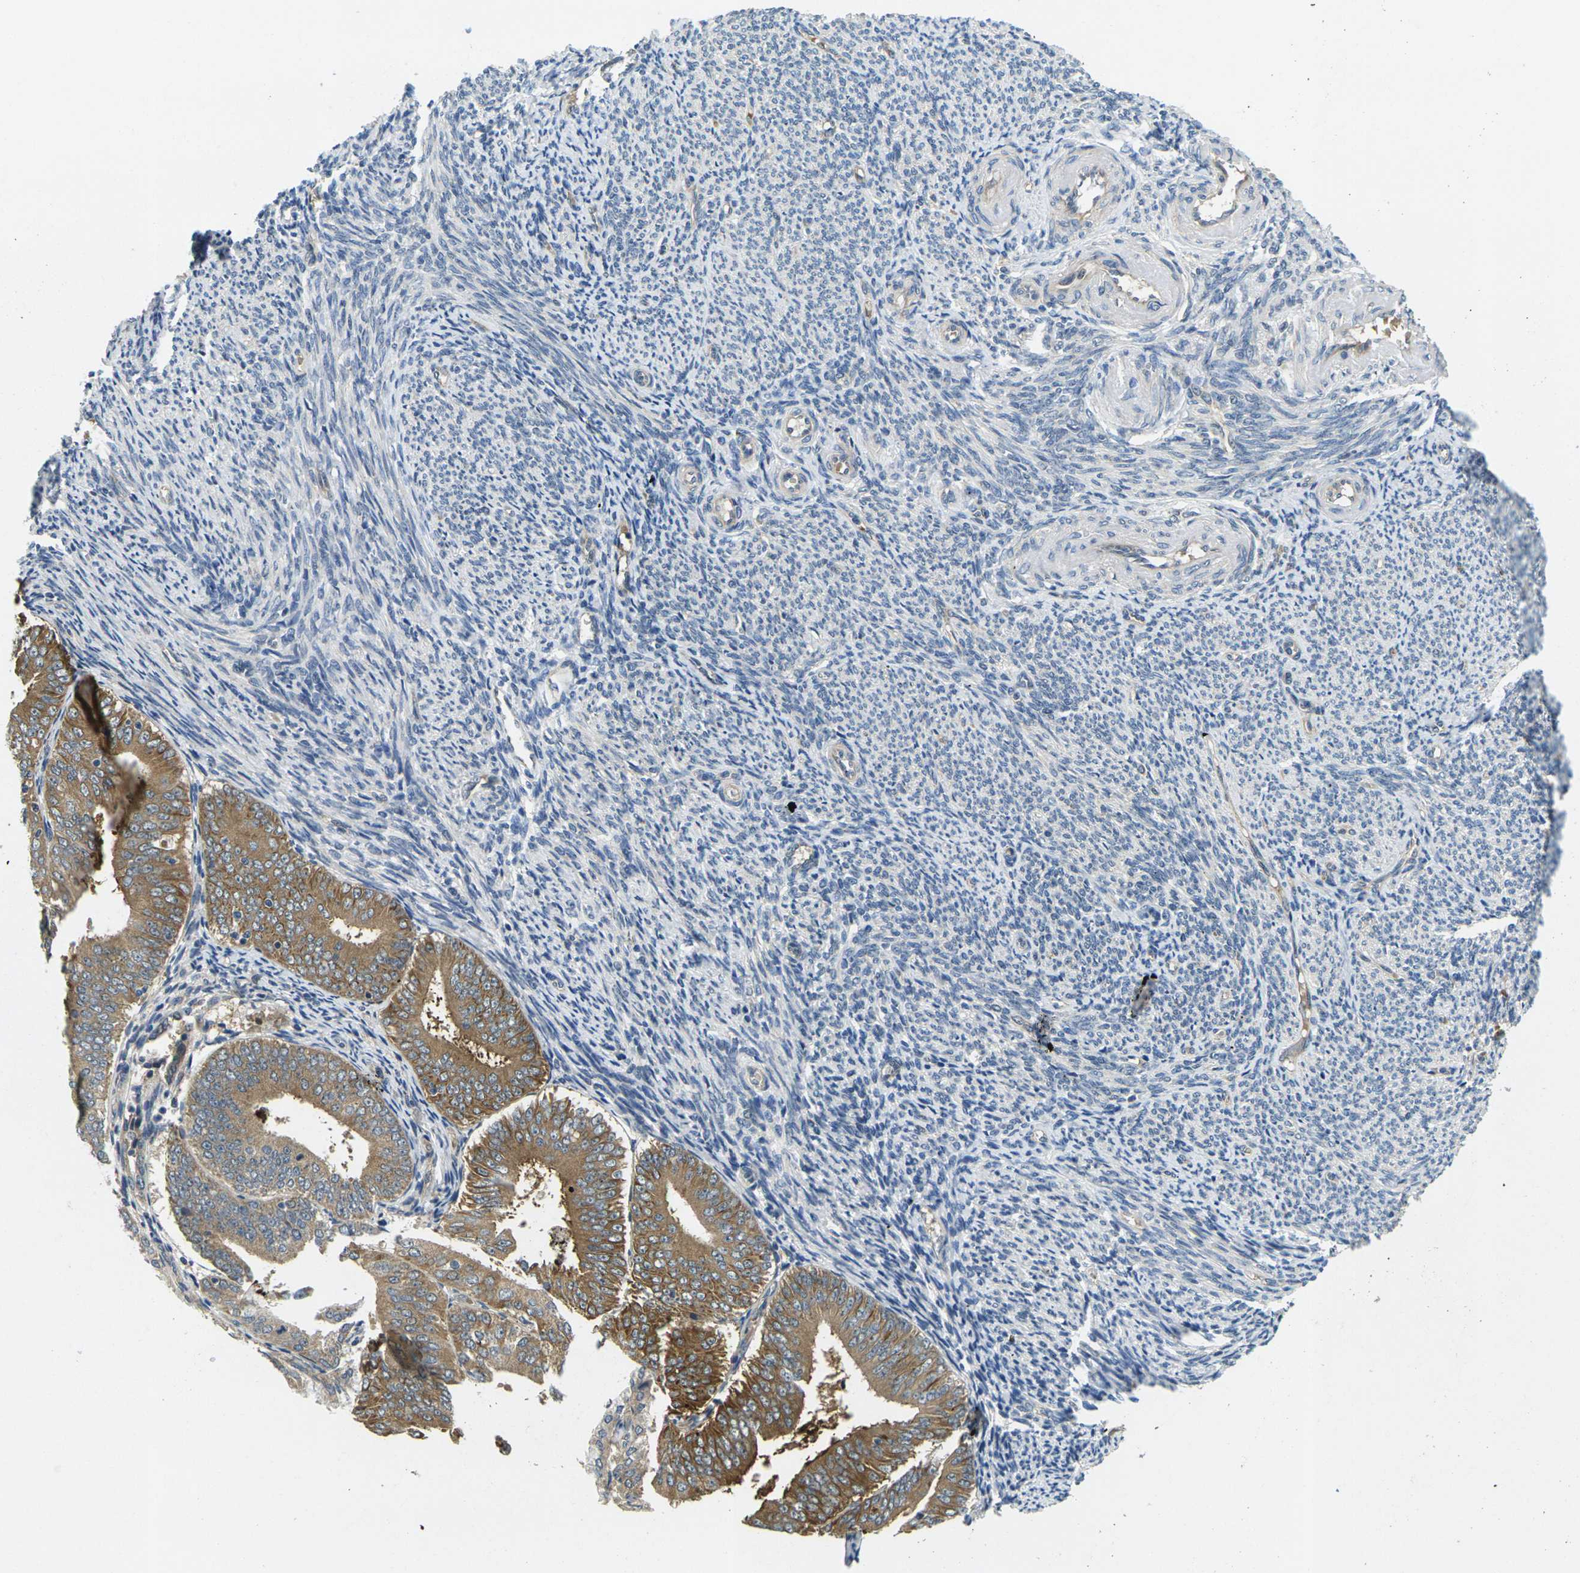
{"staining": {"intensity": "moderate", "quantity": ">75%", "location": "cytoplasmic/membranous"}, "tissue": "endometrial cancer", "cell_type": "Tumor cells", "image_type": "cancer", "snomed": [{"axis": "morphology", "description": "Adenocarcinoma, NOS"}, {"axis": "topography", "description": "Endometrium"}], "caption": "About >75% of tumor cells in human adenocarcinoma (endometrial) reveal moderate cytoplasmic/membranous protein positivity as visualized by brown immunohistochemical staining.", "gene": "MINAR2", "patient": {"sex": "female", "age": 63}}